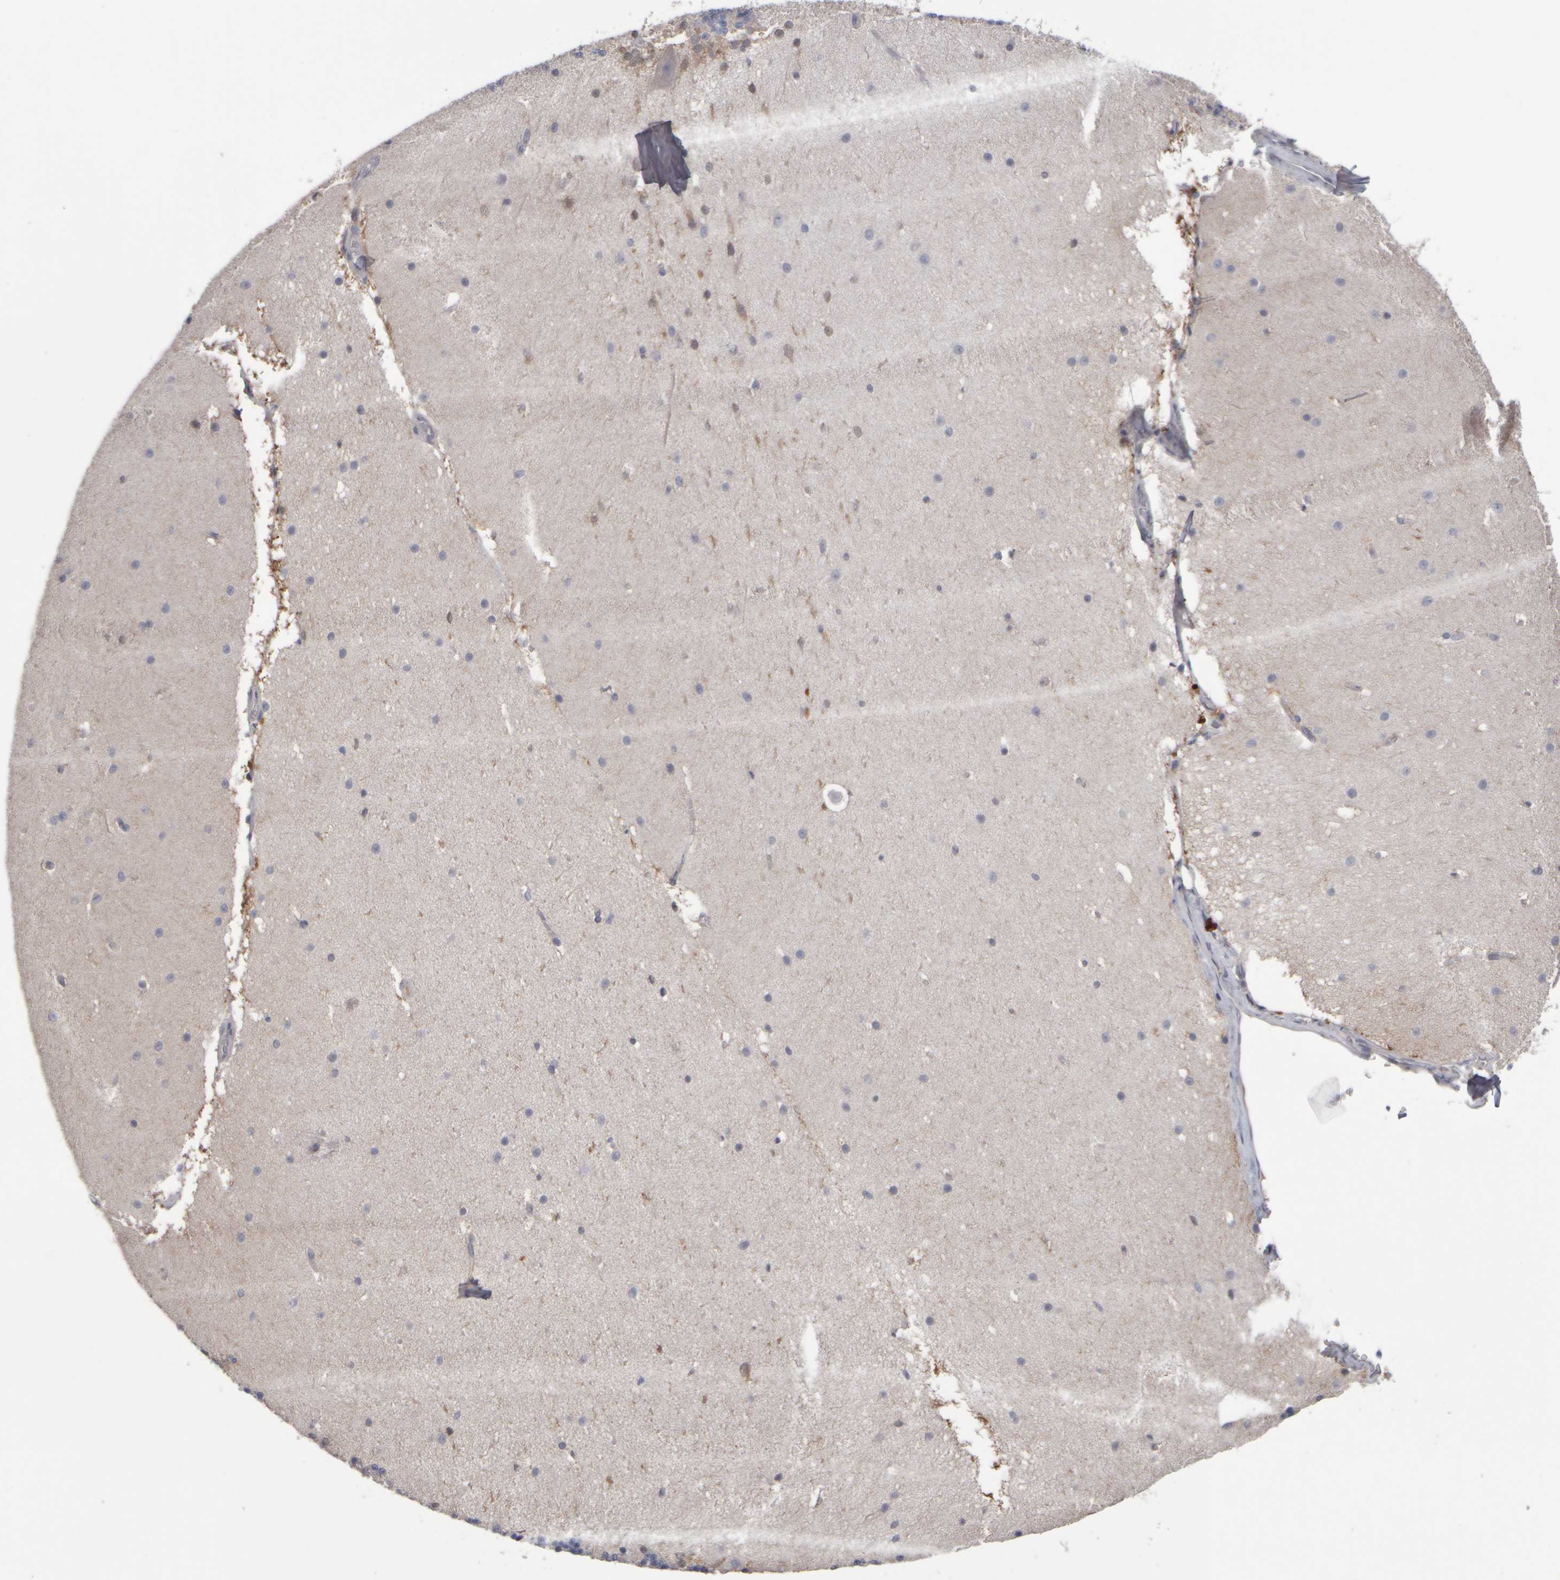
{"staining": {"intensity": "negative", "quantity": "none", "location": "none"}, "tissue": "cerebellum", "cell_type": "Cells in granular layer", "image_type": "normal", "snomed": [{"axis": "morphology", "description": "Normal tissue, NOS"}, {"axis": "topography", "description": "Cerebellum"}], "caption": "Cerebellum stained for a protein using immunohistochemistry (IHC) reveals no positivity cells in granular layer.", "gene": "EPHX2", "patient": {"sex": "female", "age": 19}}